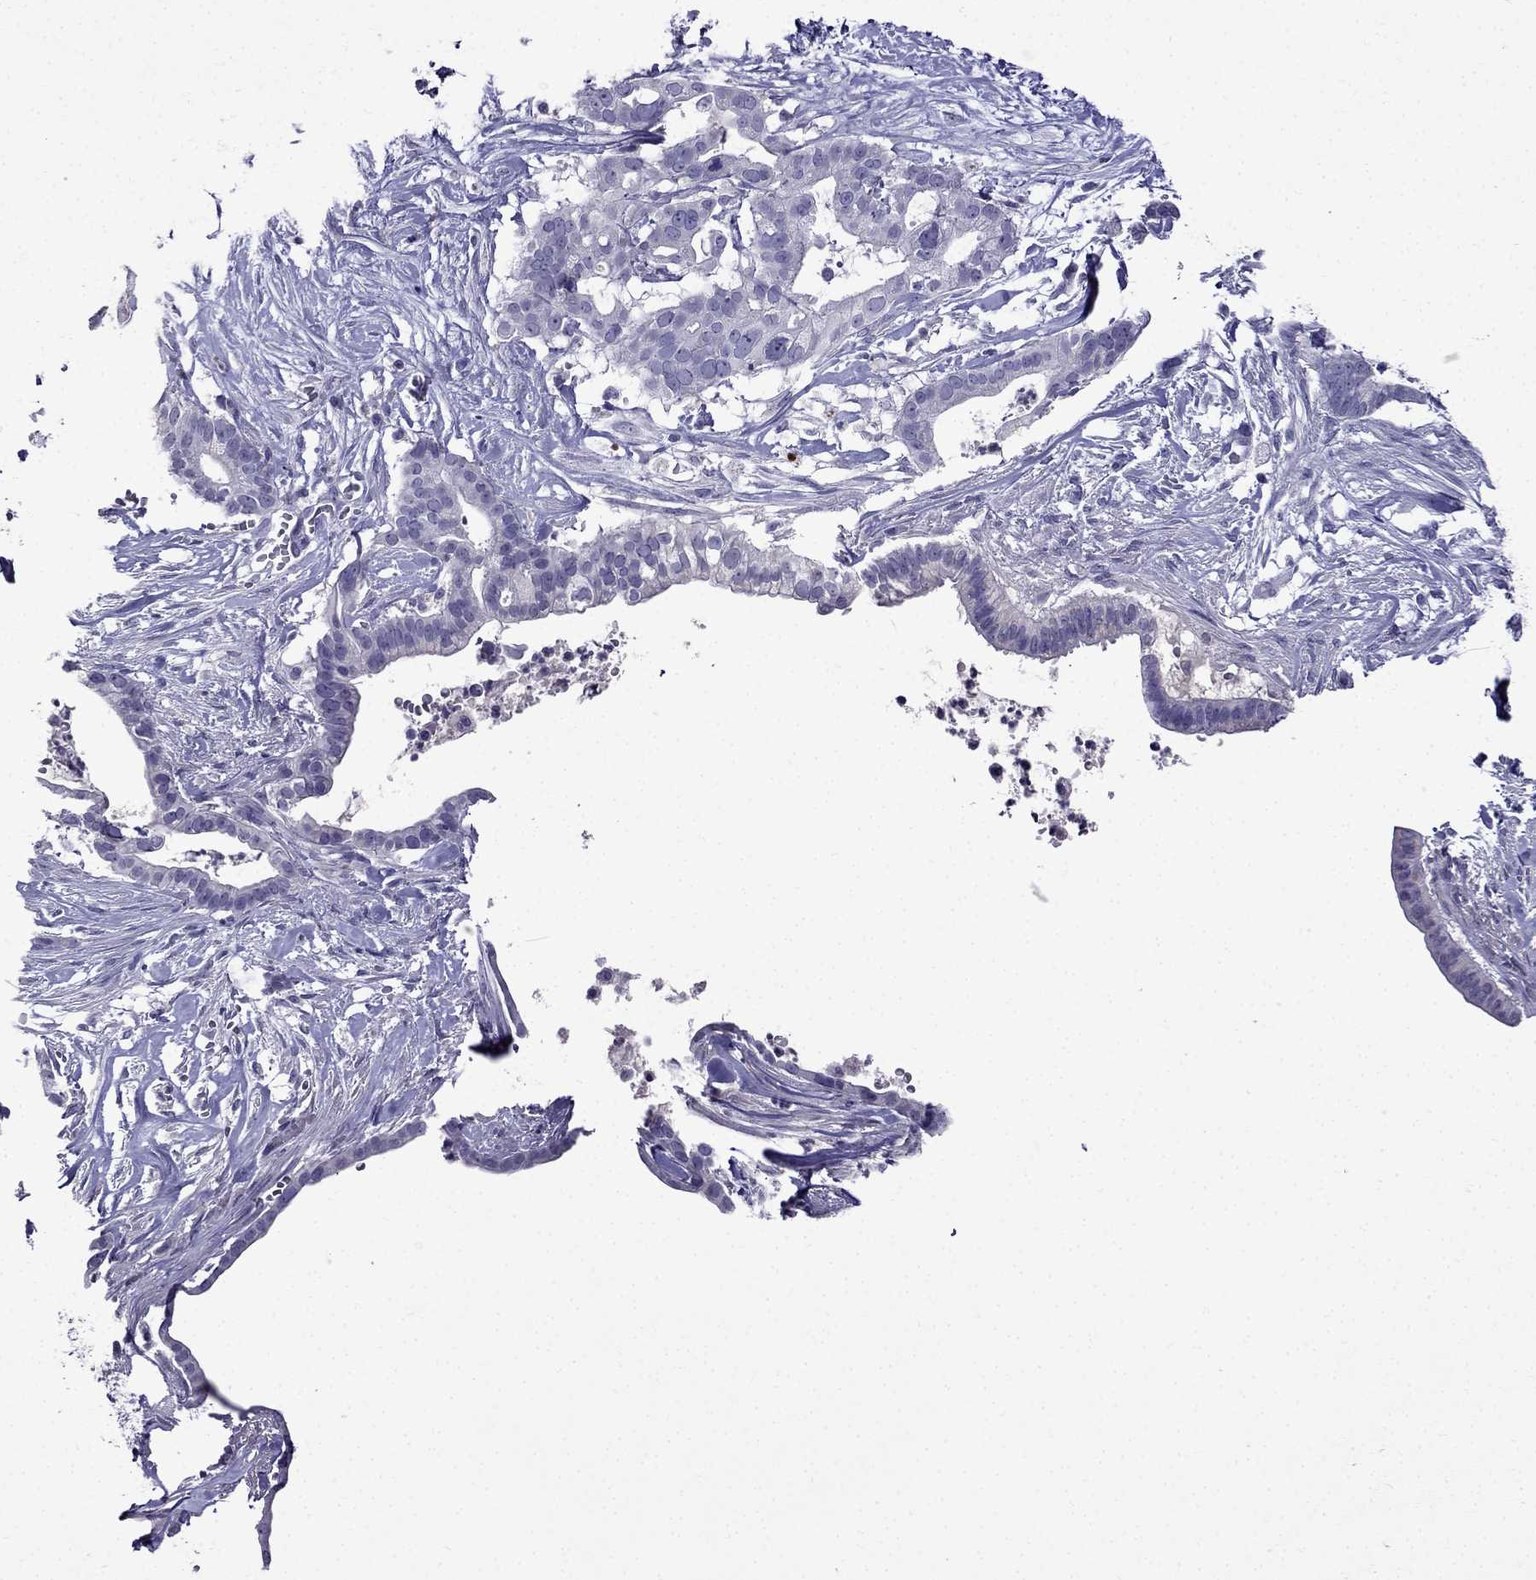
{"staining": {"intensity": "negative", "quantity": "none", "location": "none"}, "tissue": "pancreatic cancer", "cell_type": "Tumor cells", "image_type": "cancer", "snomed": [{"axis": "morphology", "description": "Adenocarcinoma, NOS"}, {"axis": "topography", "description": "Pancreas"}], "caption": "This histopathology image is of pancreatic cancer stained with immunohistochemistry (IHC) to label a protein in brown with the nuclei are counter-stained blue. There is no expression in tumor cells.", "gene": "DNAH17", "patient": {"sex": "male", "age": 61}}